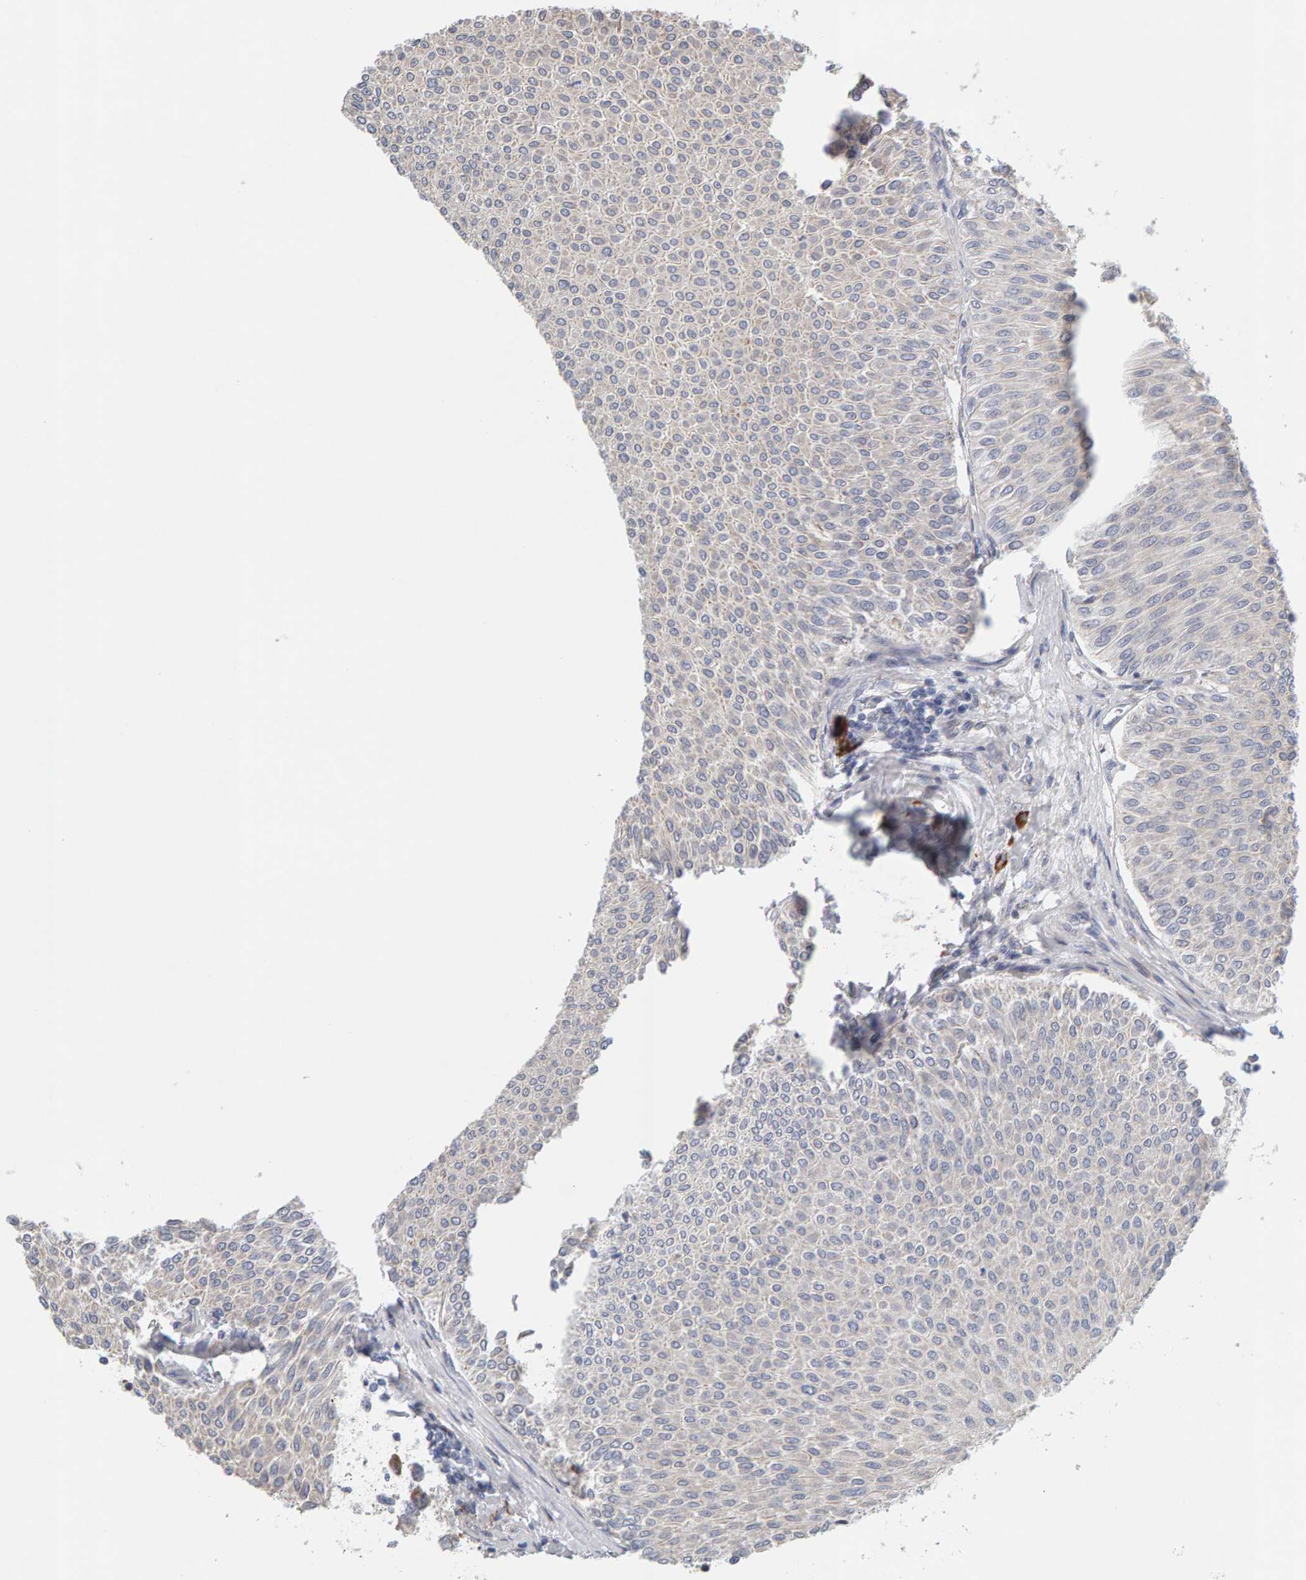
{"staining": {"intensity": "negative", "quantity": "none", "location": "none"}, "tissue": "urothelial cancer", "cell_type": "Tumor cells", "image_type": "cancer", "snomed": [{"axis": "morphology", "description": "Urothelial carcinoma, Low grade"}, {"axis": "topography", "description": "Urinary bladder"}], "caption": "Urothelial cancer stained for a protein using IHC reveals no positivity tumor cells.", "gene": "ENGASE", "patient": {"sex": "male", "age": 78}}